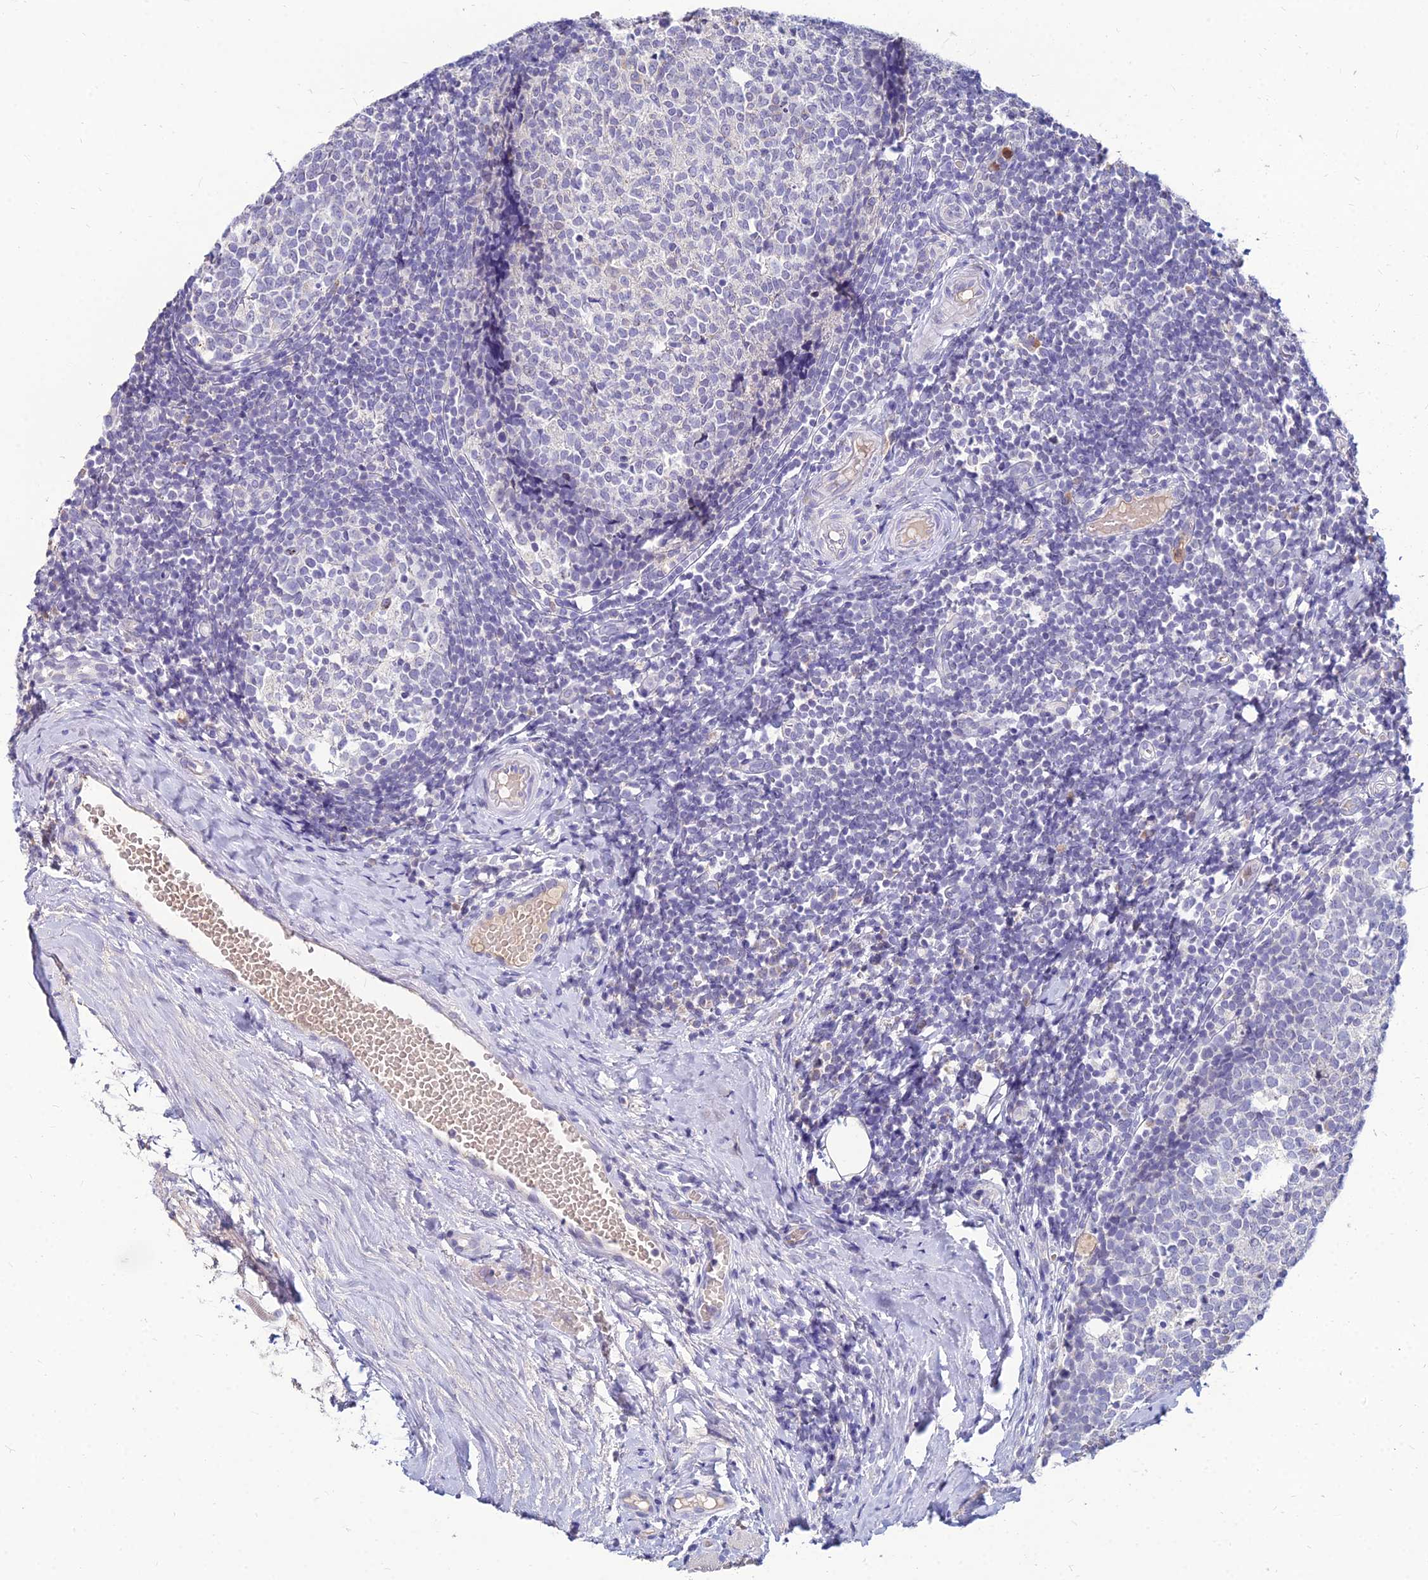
{"staining": {"intensity": "negative", "quantity": "none", "location": "none"}, "tissue": "tonsil", "cell_type": "Germinal center cells", "image_type": "normal", "snomed": [{"axis": "morphology", "description": "Normal tissue, NOS"}, {"axis": "topography", "description": "Tonsil"}], "caption": "High power microscopy histopathology image of an IHC image of normal tonsil, revealing no significant expression in germinal center cells. (DAB (3,3'-diaminobenzidine) immunohistochemistry, high magnification).", "gene": "GOLGA6A", "patient": {"sex": "female", "age": 19}}